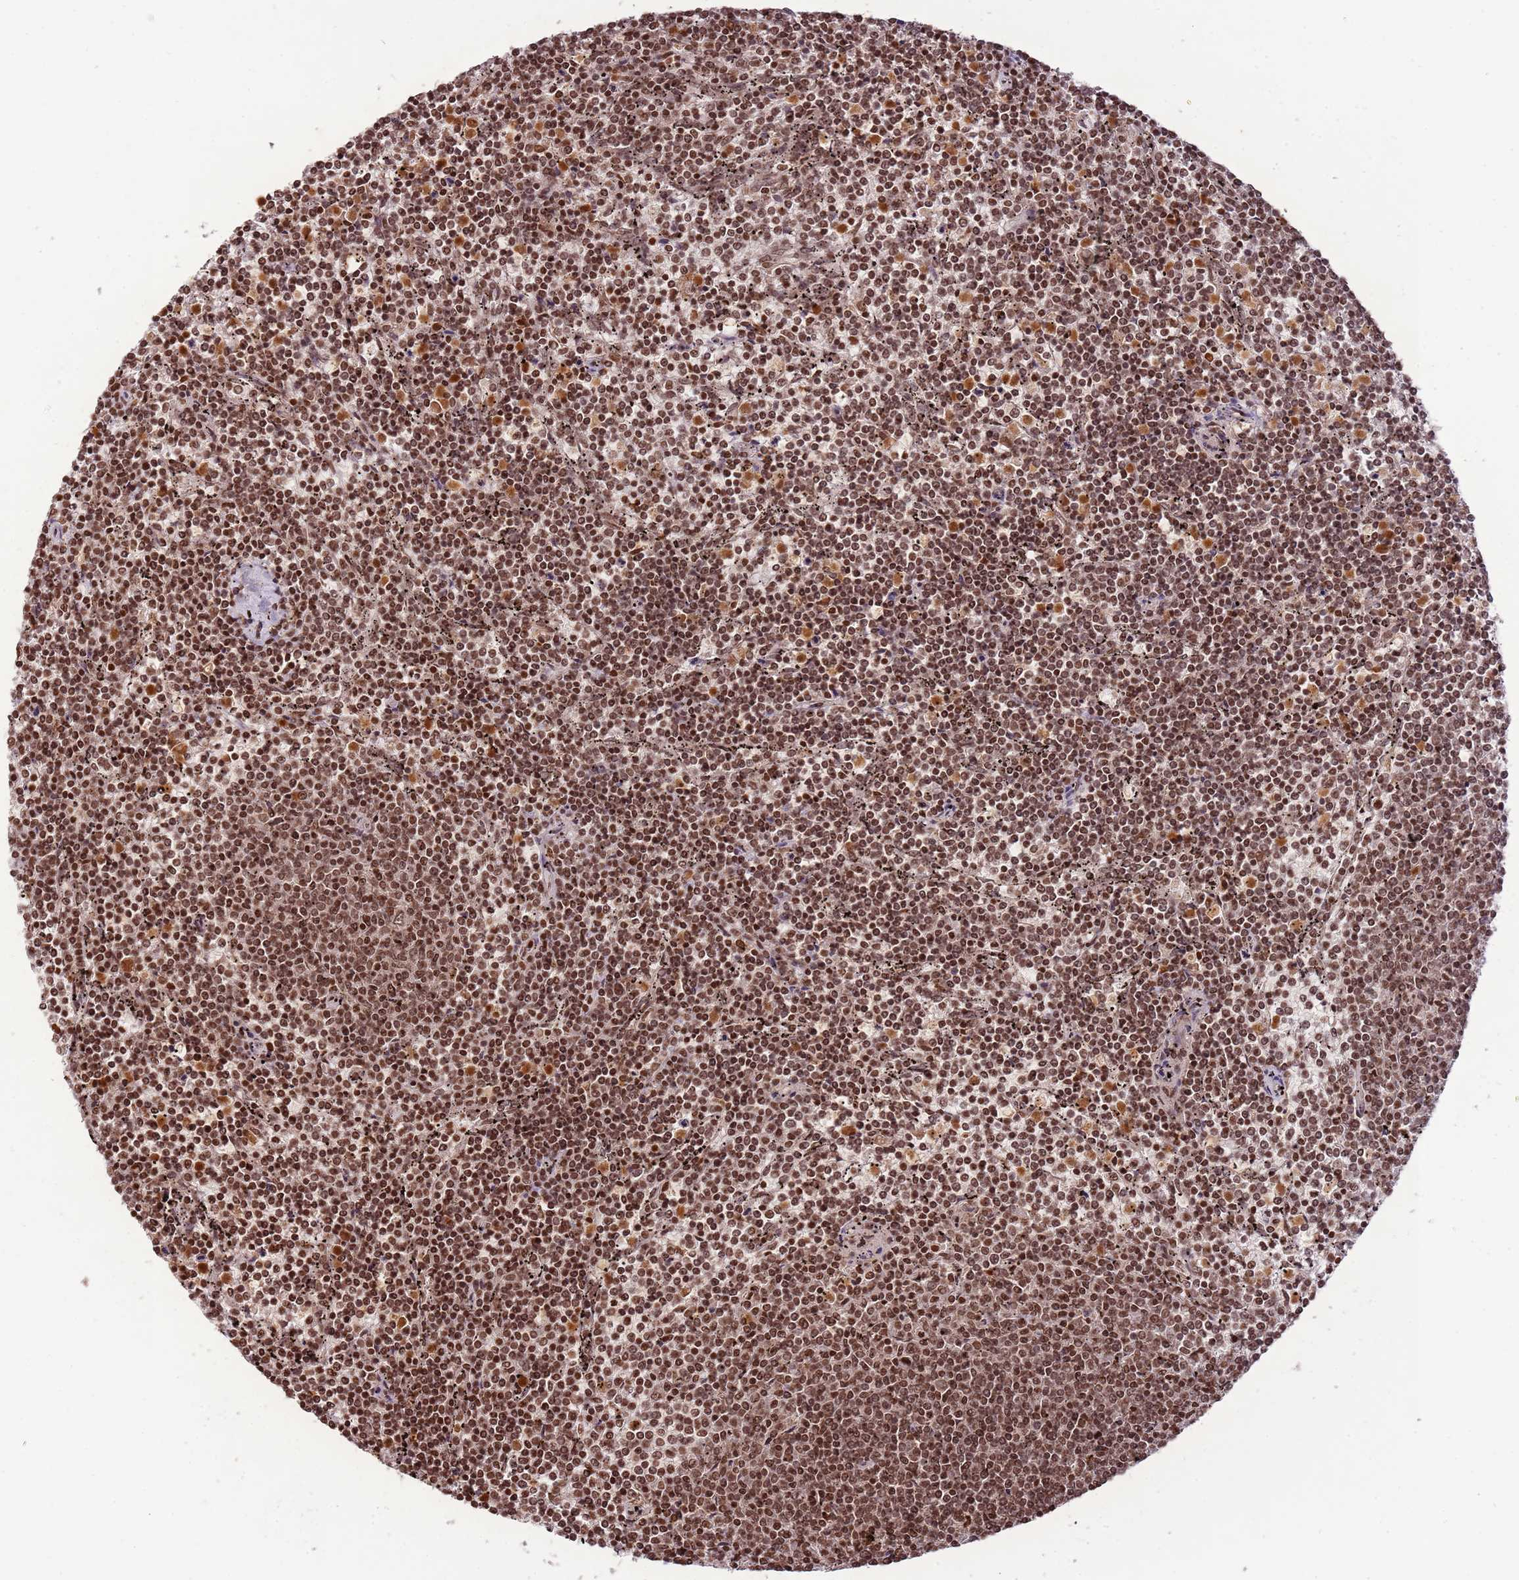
{"staining": {"intensity": "moderate", "quantity": ">75%", "location": "nuclear"}, "tissue": "lymphoma", "cell_type": "Tumor cells", "image_type": "cancer", "snomed": [{"axis": "morphology", "description": "Malignant lymphoma, non-Hodgkin's type, Low grade"}, {"axis": "topography", "description": "Spleen"}], "caption": "Moderate nuclear expression is present in approximately >75% of tumor cells in lymphoma.", "gene": "SAMSN1", "patient": {"sex": "female", "age": 50}}